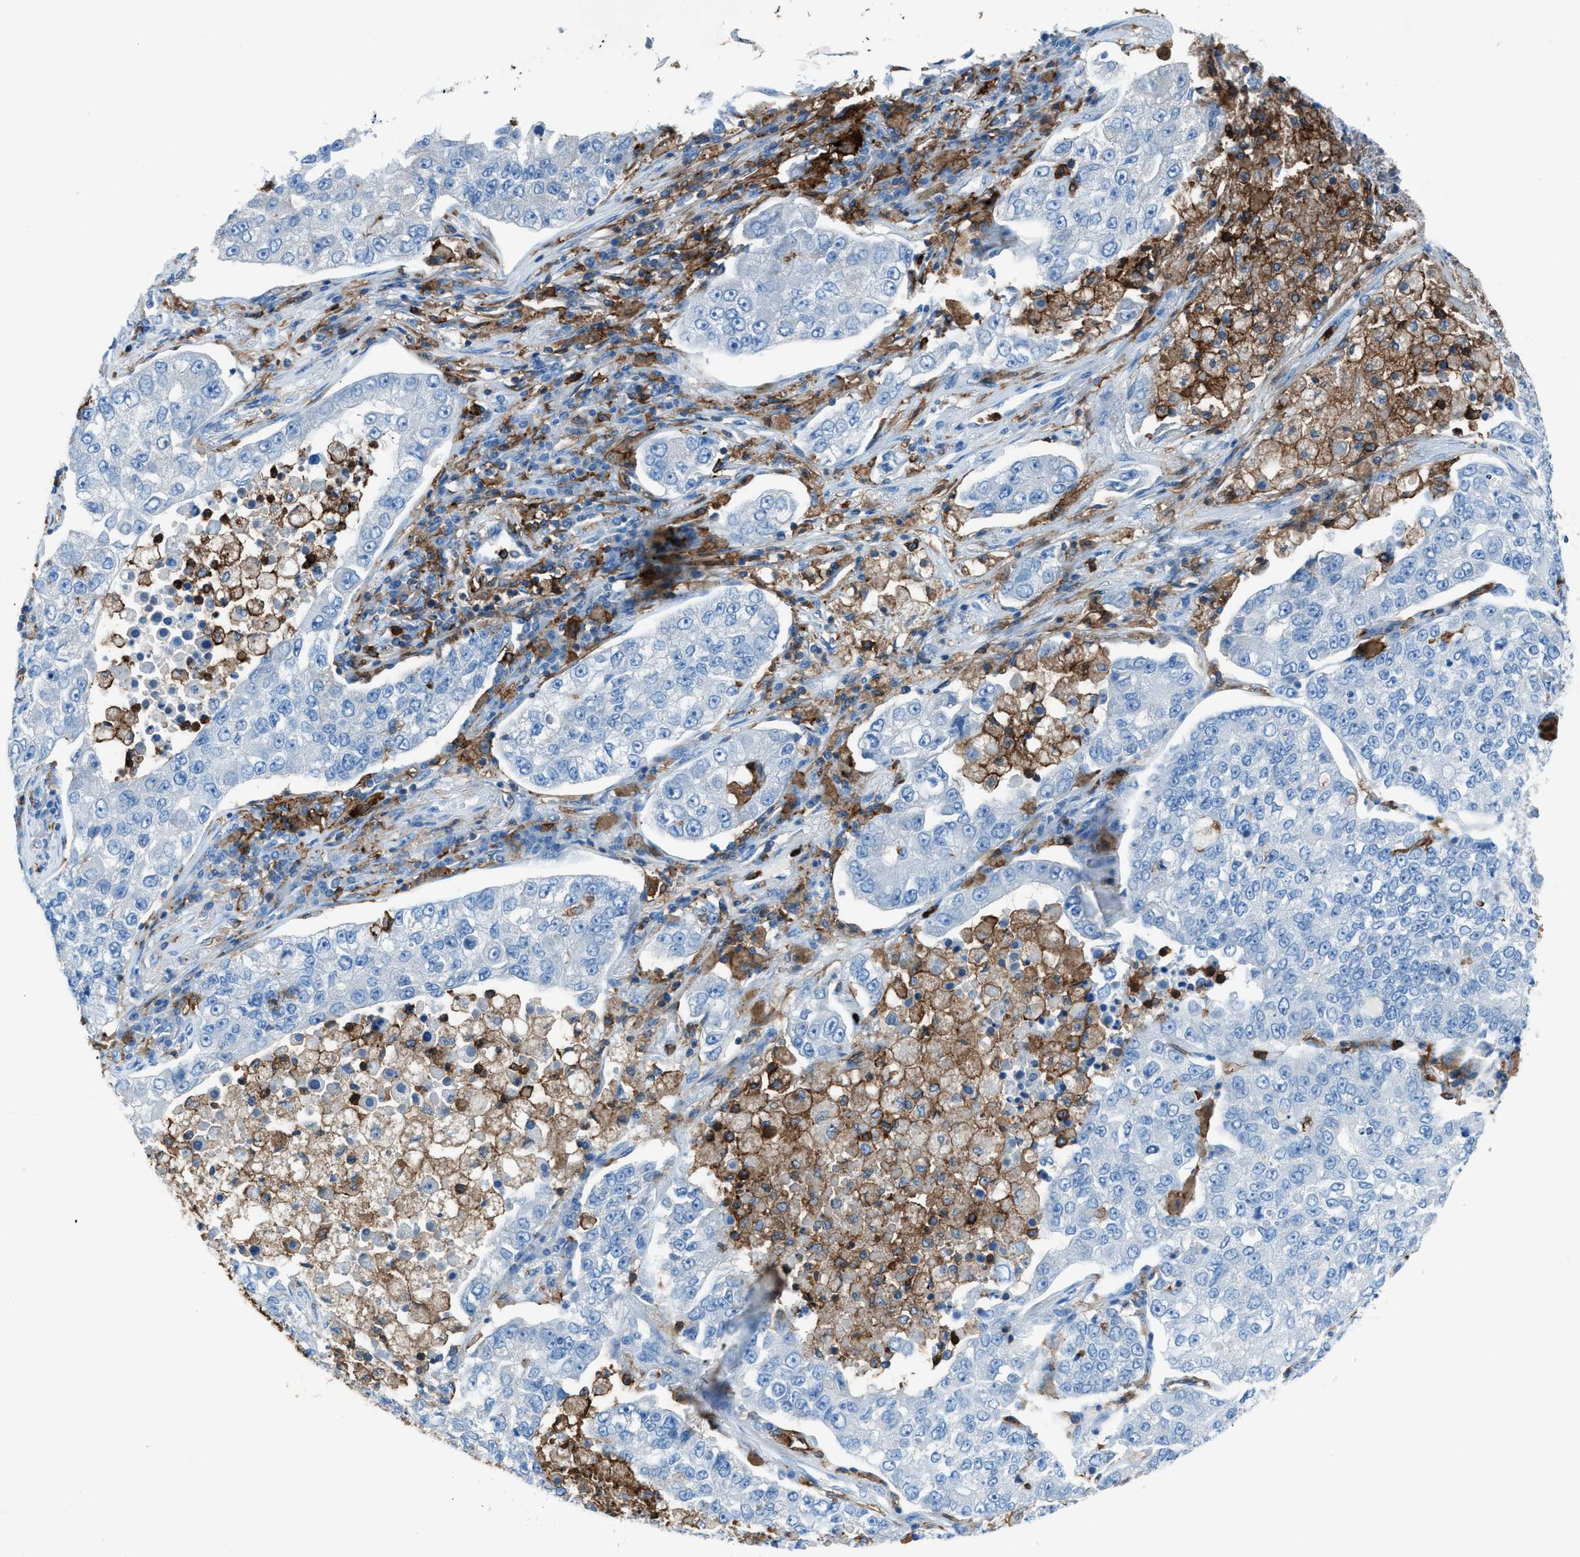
{"staining": {"intensity": "negative", "quantity": "none", "location": "none"}, "tissue": "lung cancer", "cell_type": "Tumor cells", "image_type": "cancer", "snomed": [{"axis": "morphology", "description": "Adenocarcinoma, NOS"}, {"axis": "topography", "description": "Lung"}], "caption": "The histopathology image shows no staining of tumor cells in lung adenocarcinoma.", "gene": "ITGB2", "patient": {"sex": "male", "age": 49}}